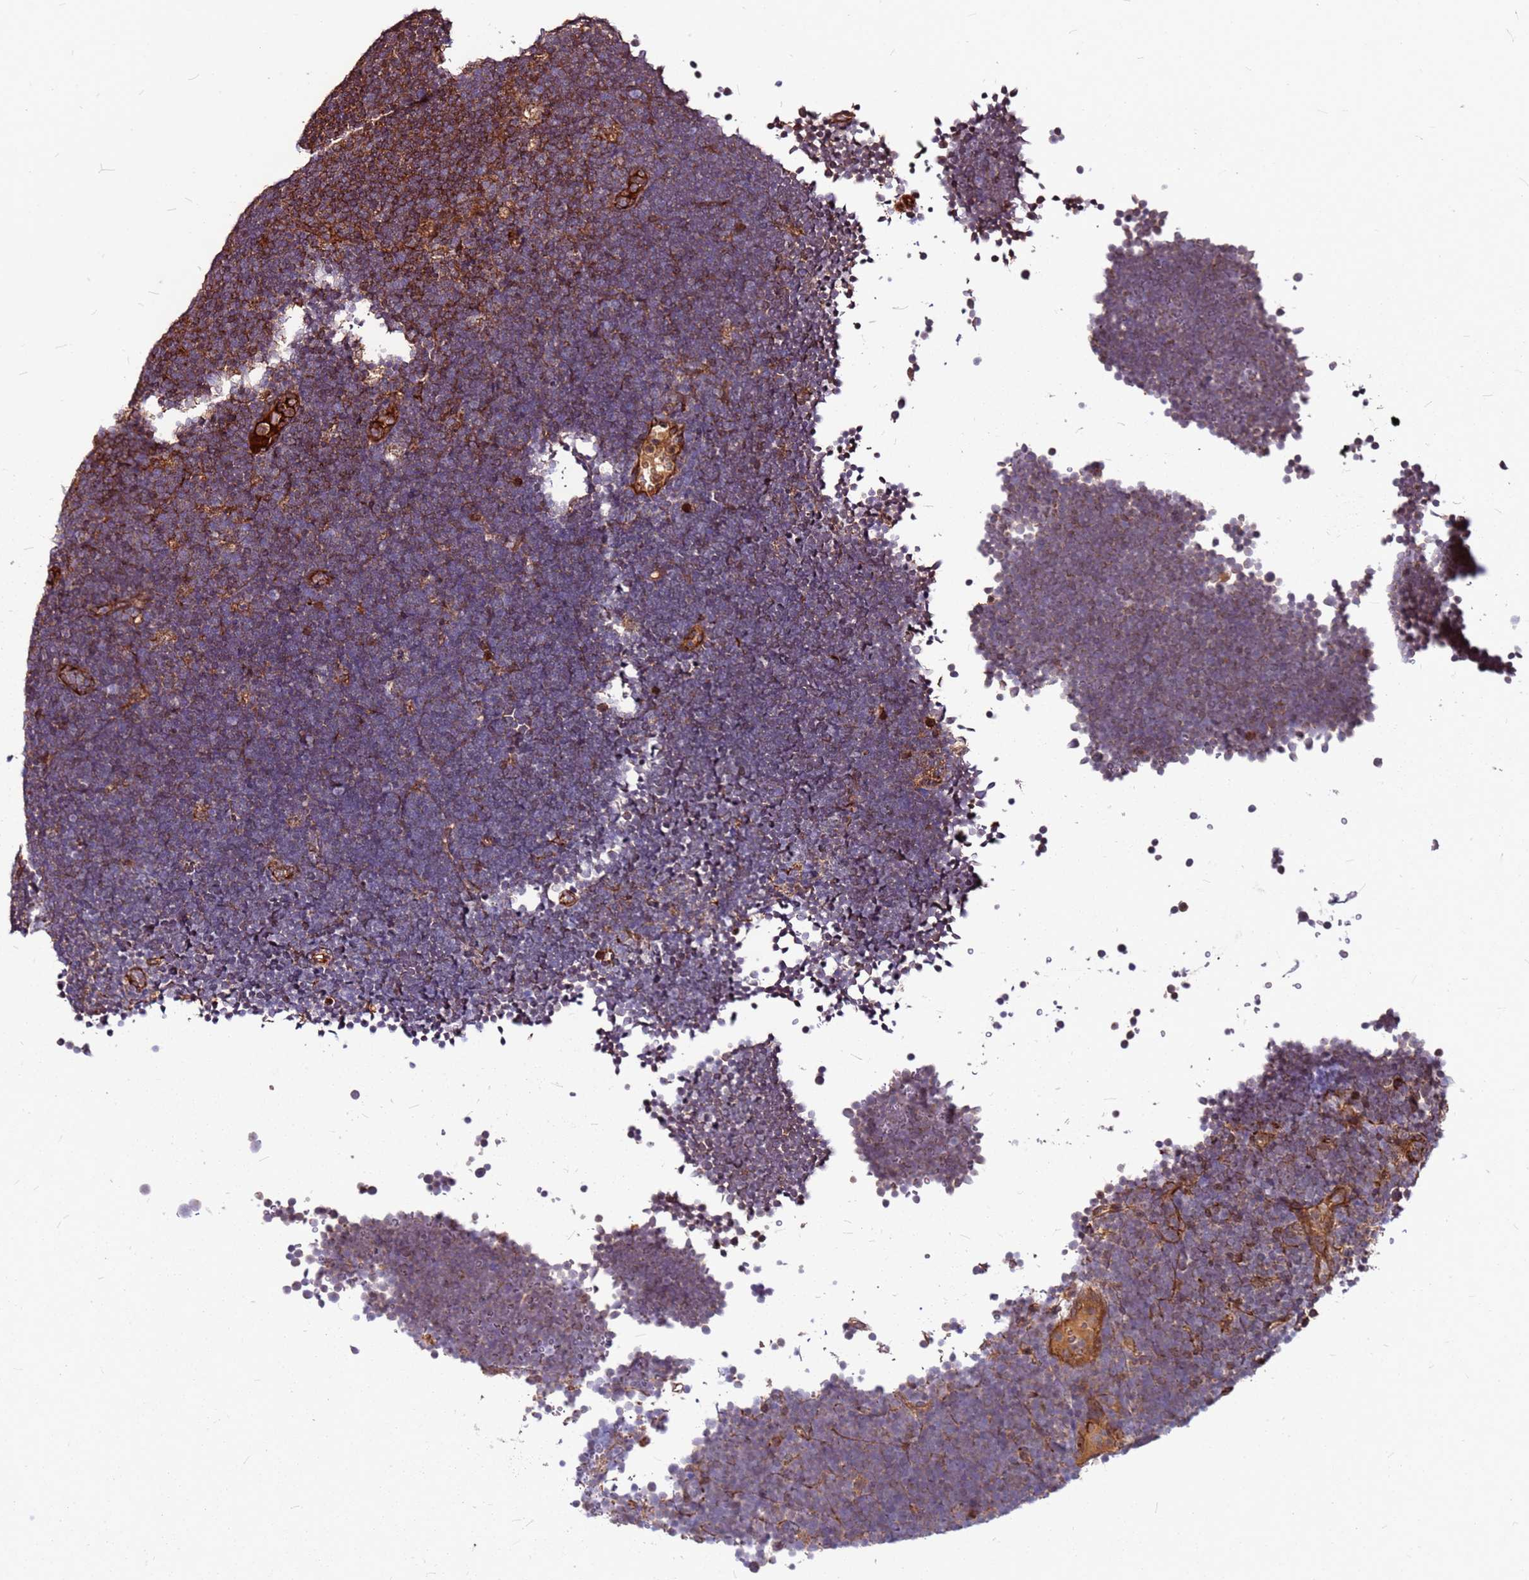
{"staining": {"intensity": "weak", "quantity": "25%-75%", "location": "cytoplasmic/membranous"}, "tissue": "lymphoma", "cell_type": "Tumor cells", "image_type": "cancer", "snomed": [{"axis": "morphology", "description": "Malignant lymphoma, non-Hodgkin's type, High grade"}, {"axis": "topography", "description": "Lymph node"}], "caption": "High-magnification brightfield microscopy of malignant lymphoma, non-Hodgkin's type (high-grade) stained with DAB (brown) and counterstained with hematoxylin (blue). tumor cells exhibit weak cytoplasmic/membranous positivity is seen in about25%-75% of cells.", "gene": "LYPLAL1", "patient": {"sex": "male", "age": 13}}